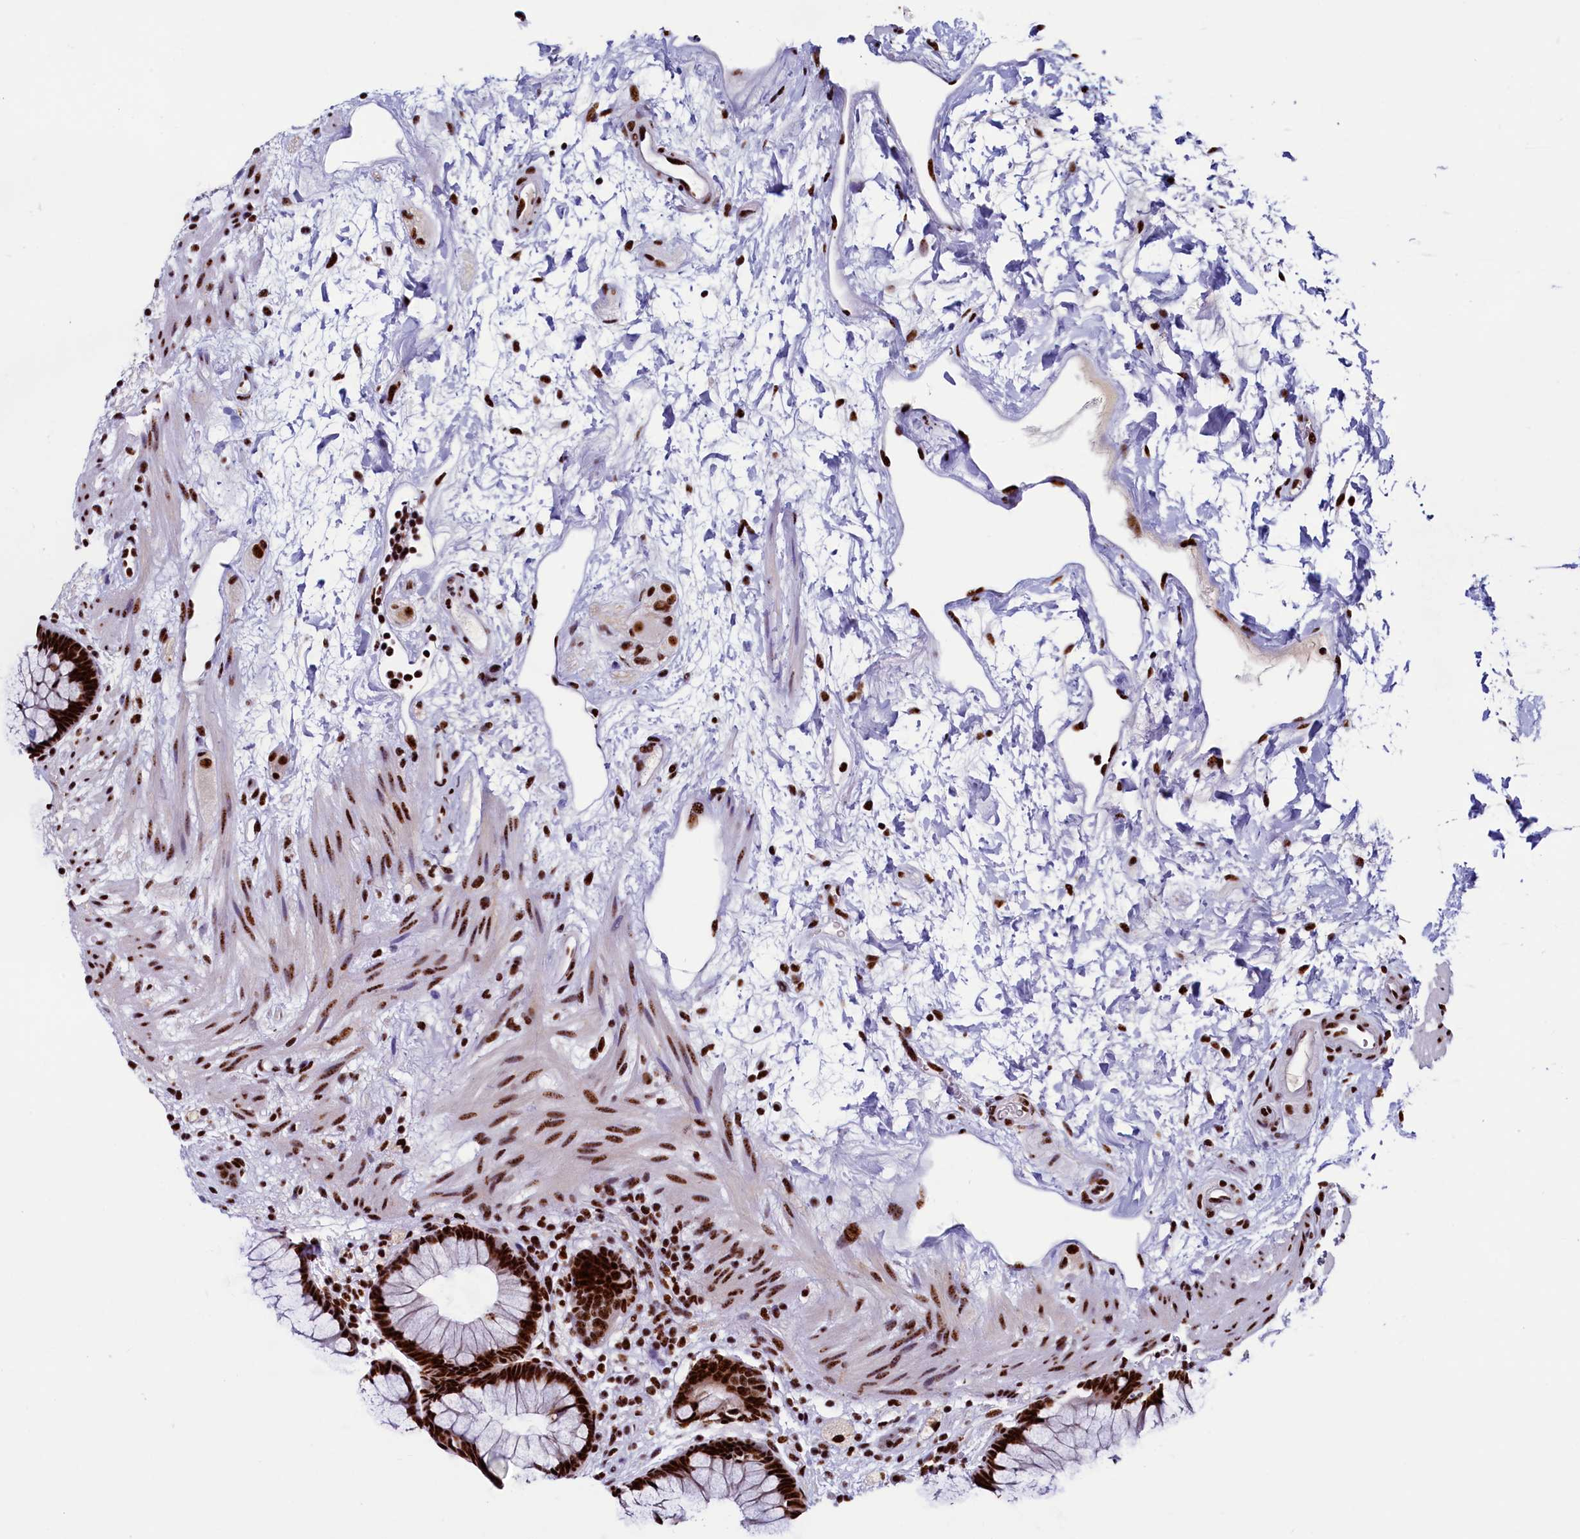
{"staining": {"intensity": "strong", "quantity": ">75%", "location": "nuclear"}, "tissue": "rectum", "cell_type": "Glandular cells", "image_type": "normal", "snomed": [{"axis": "morphology", "description": "Normal tissue, NOS"}, {"axis": "topography", "description": "Rectum"}], "caption": "Immunohistochemical staining of normal human rectum exhibits >75% levels of strong nuclear protein staining in approximately >75% of glandular cells.", "gene": "SRRM2", "patient": {"sex": "male", "age": 51}}